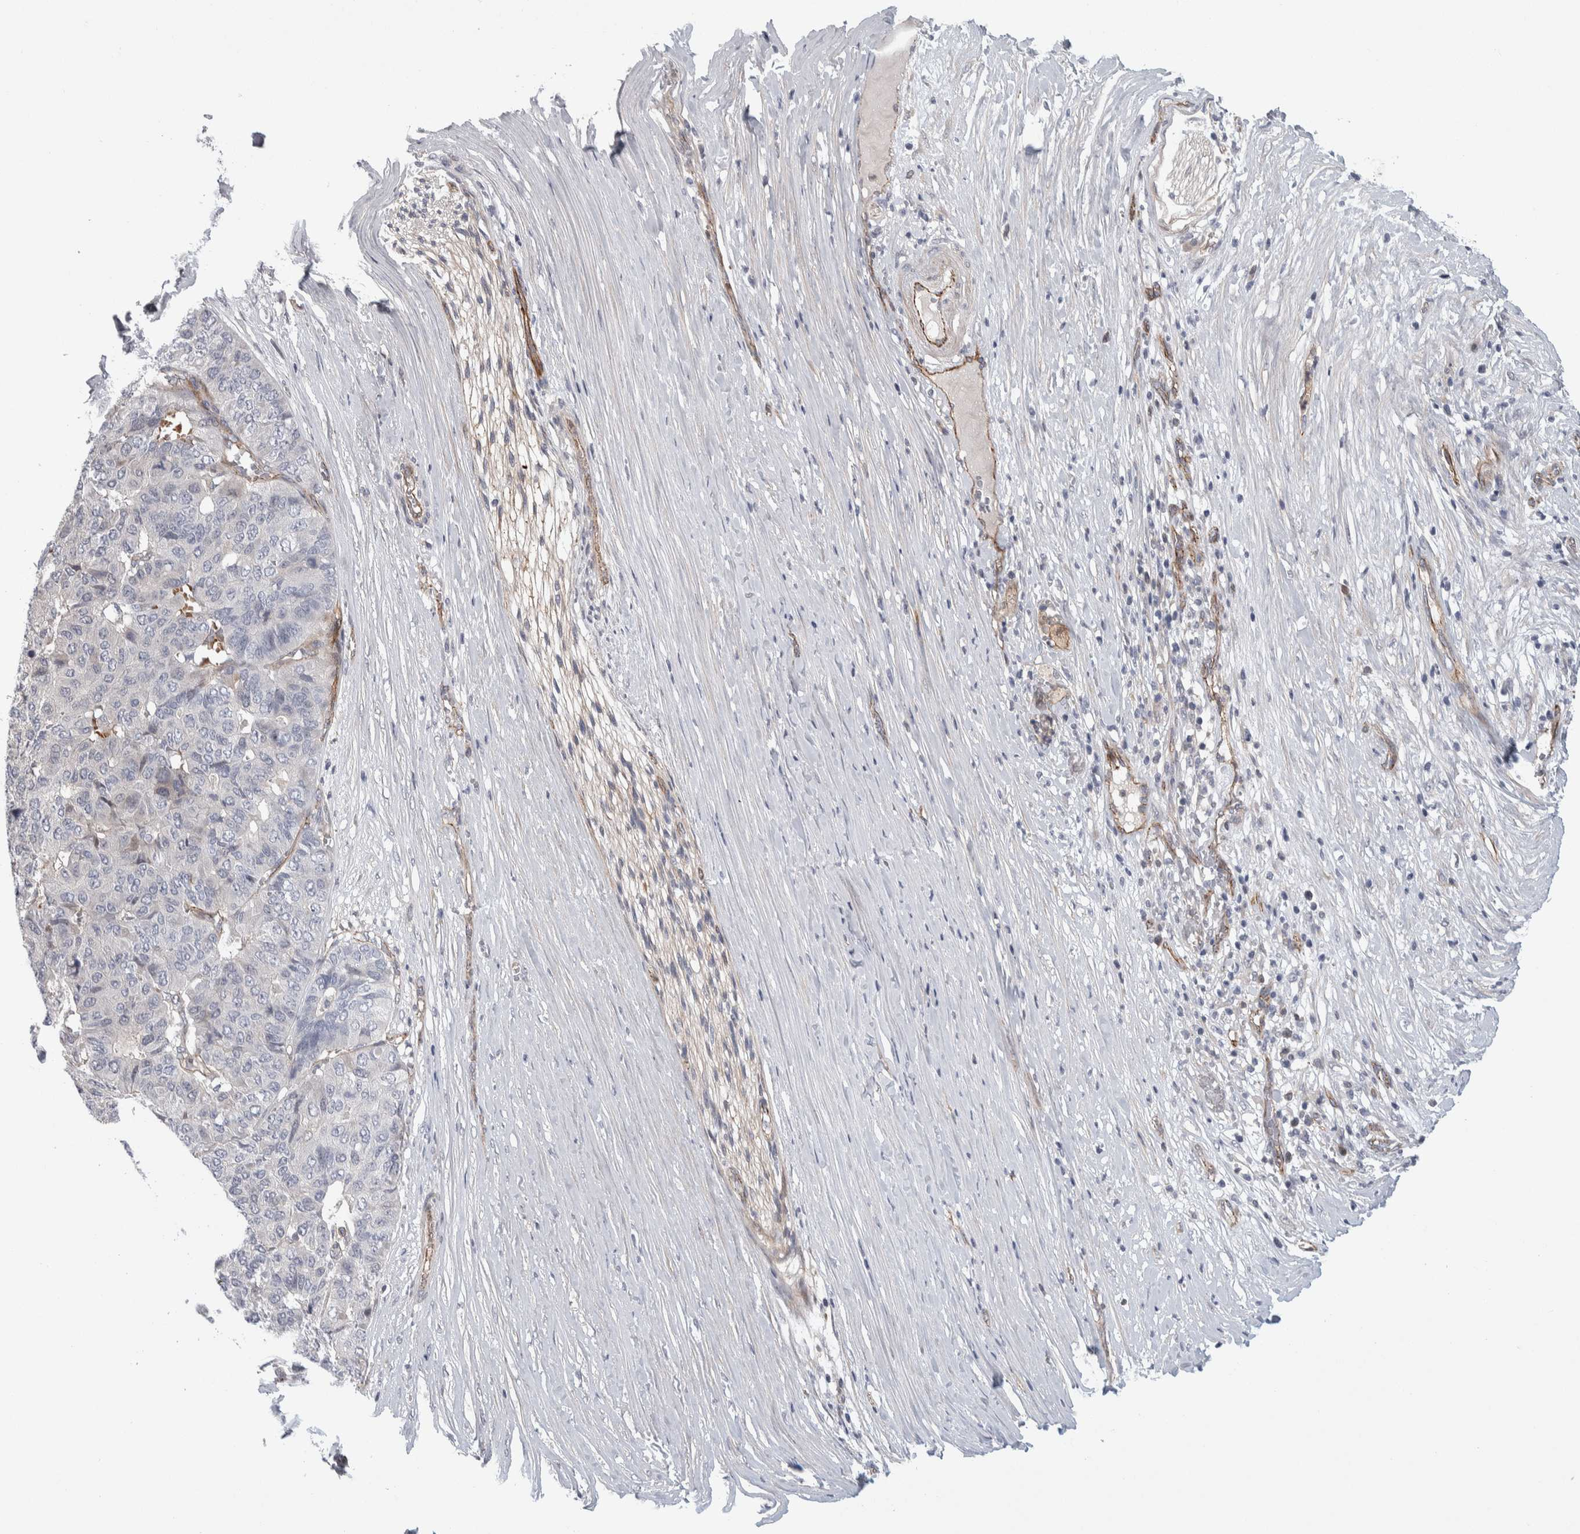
{"staining": {"intensity": "negative", "quantity": "none", "location": "none"}, "tissue": "pancreatic cancer", "cell_type": "Tumor cells", "image_type": "cancer", "snomed": [{"axis": "morphology", "description": "Adenocarcinoma, NOS"}, {"axis": "topography", "description": "Pancreas"}], "caption": "Protein analysis of adenocarcinoma (pancreatic) demonstrates no significant positivity in tumor cells.", "gene": "ZNF862", "patient": {"sex": "male", "age": 50}}